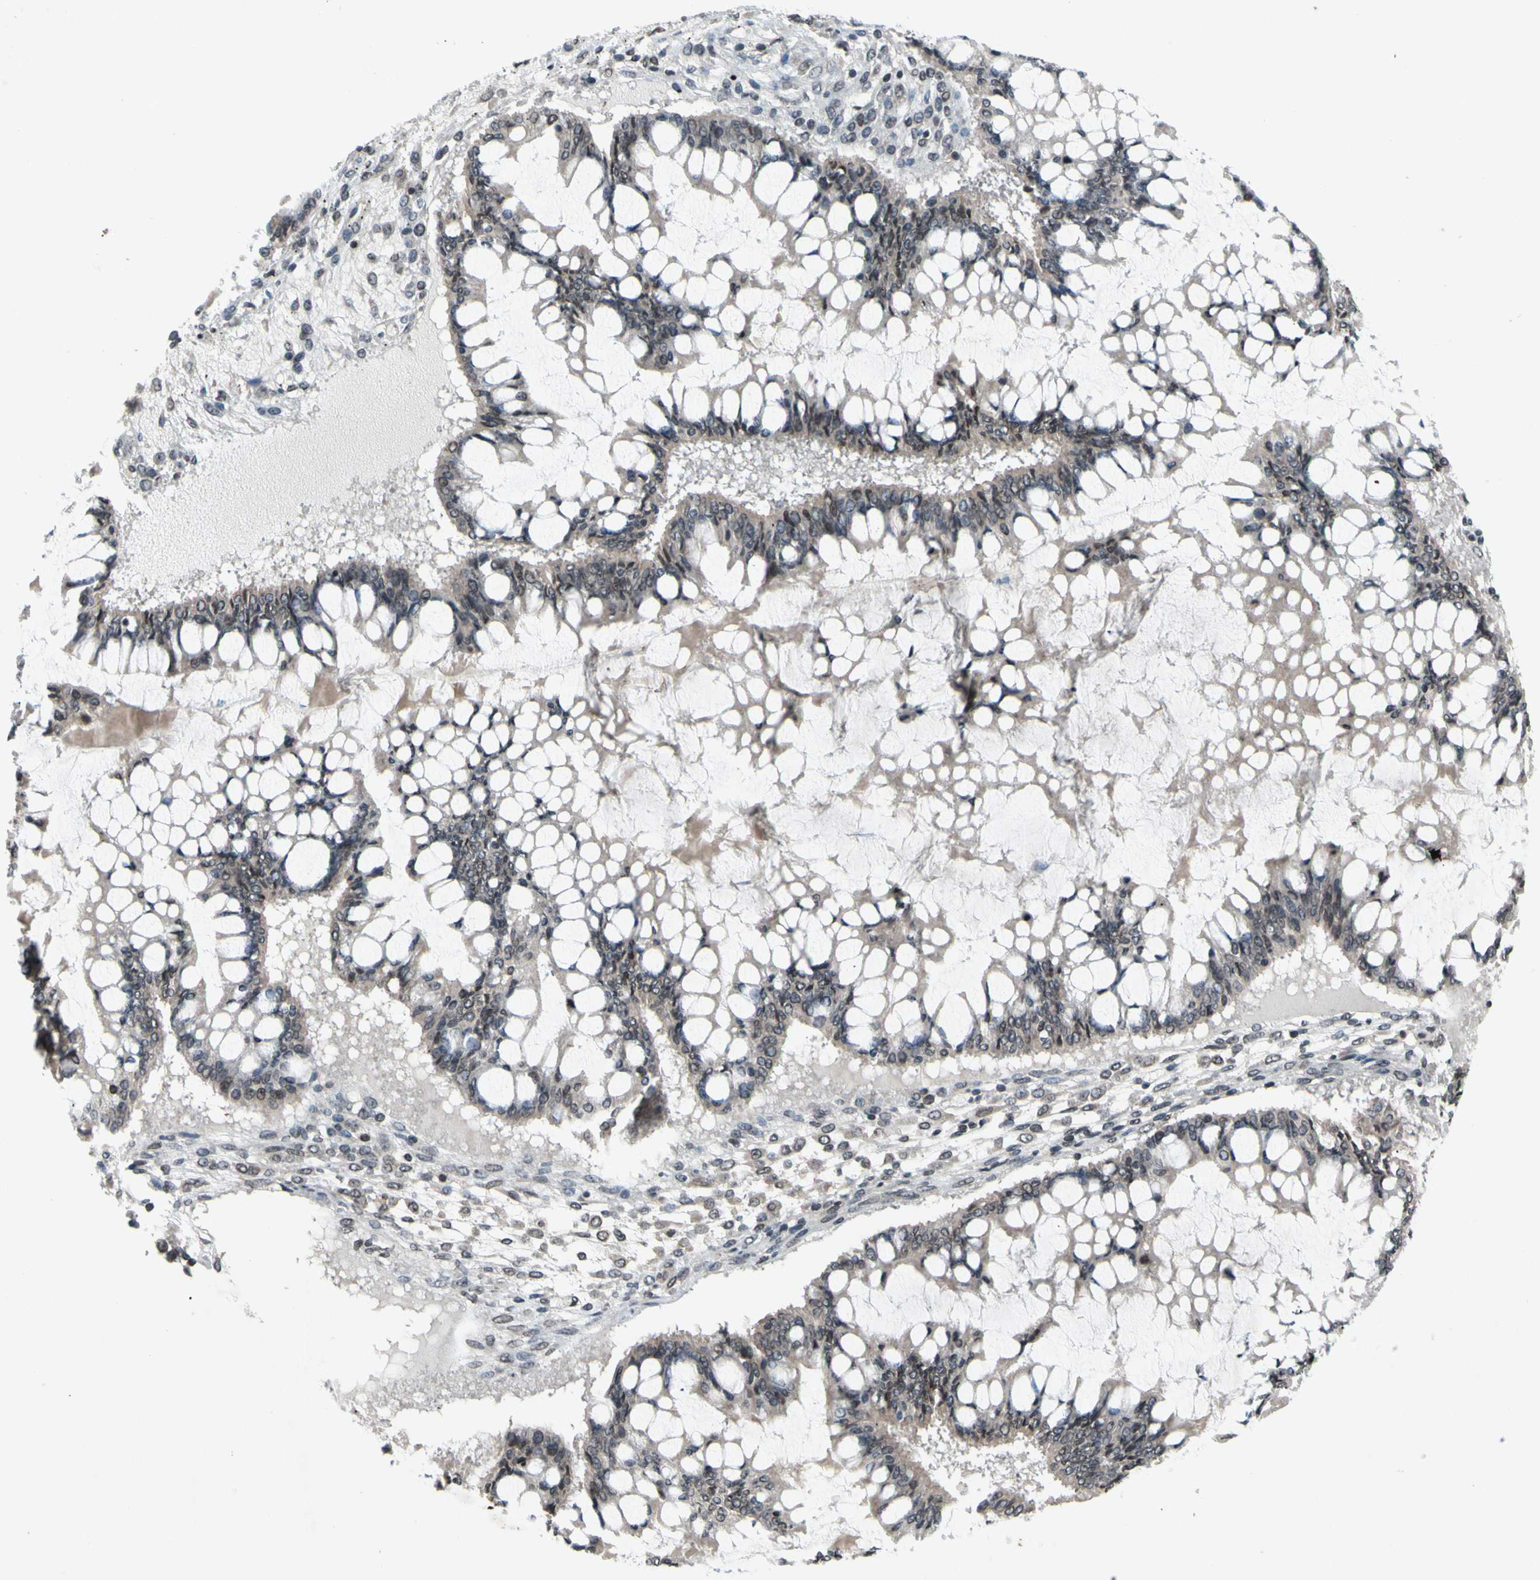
{"staining": {"intensity": "weak", "quantity": "25%-75%", "location": "cytoplasmic/membranous"}, "tissue": "ovarian cancer", "cell_type": "Tumor cells", "image_type": "cancer", "snomed": [{"axis": "morphology", "description": "Cystadenocarcinoma, mucinous, NOS"}, {"axis": "topography", "description": "Ovary"}], "caption": "Weak cytoplasmic/membranous staining for a protein is present in about 25%-75% of tumor cells of mucinous cystadenocarcinoma (ovarian) using immunohistochemistry.", "gene": "XPO1", "patient": {"sex": "female", "age": 73}}